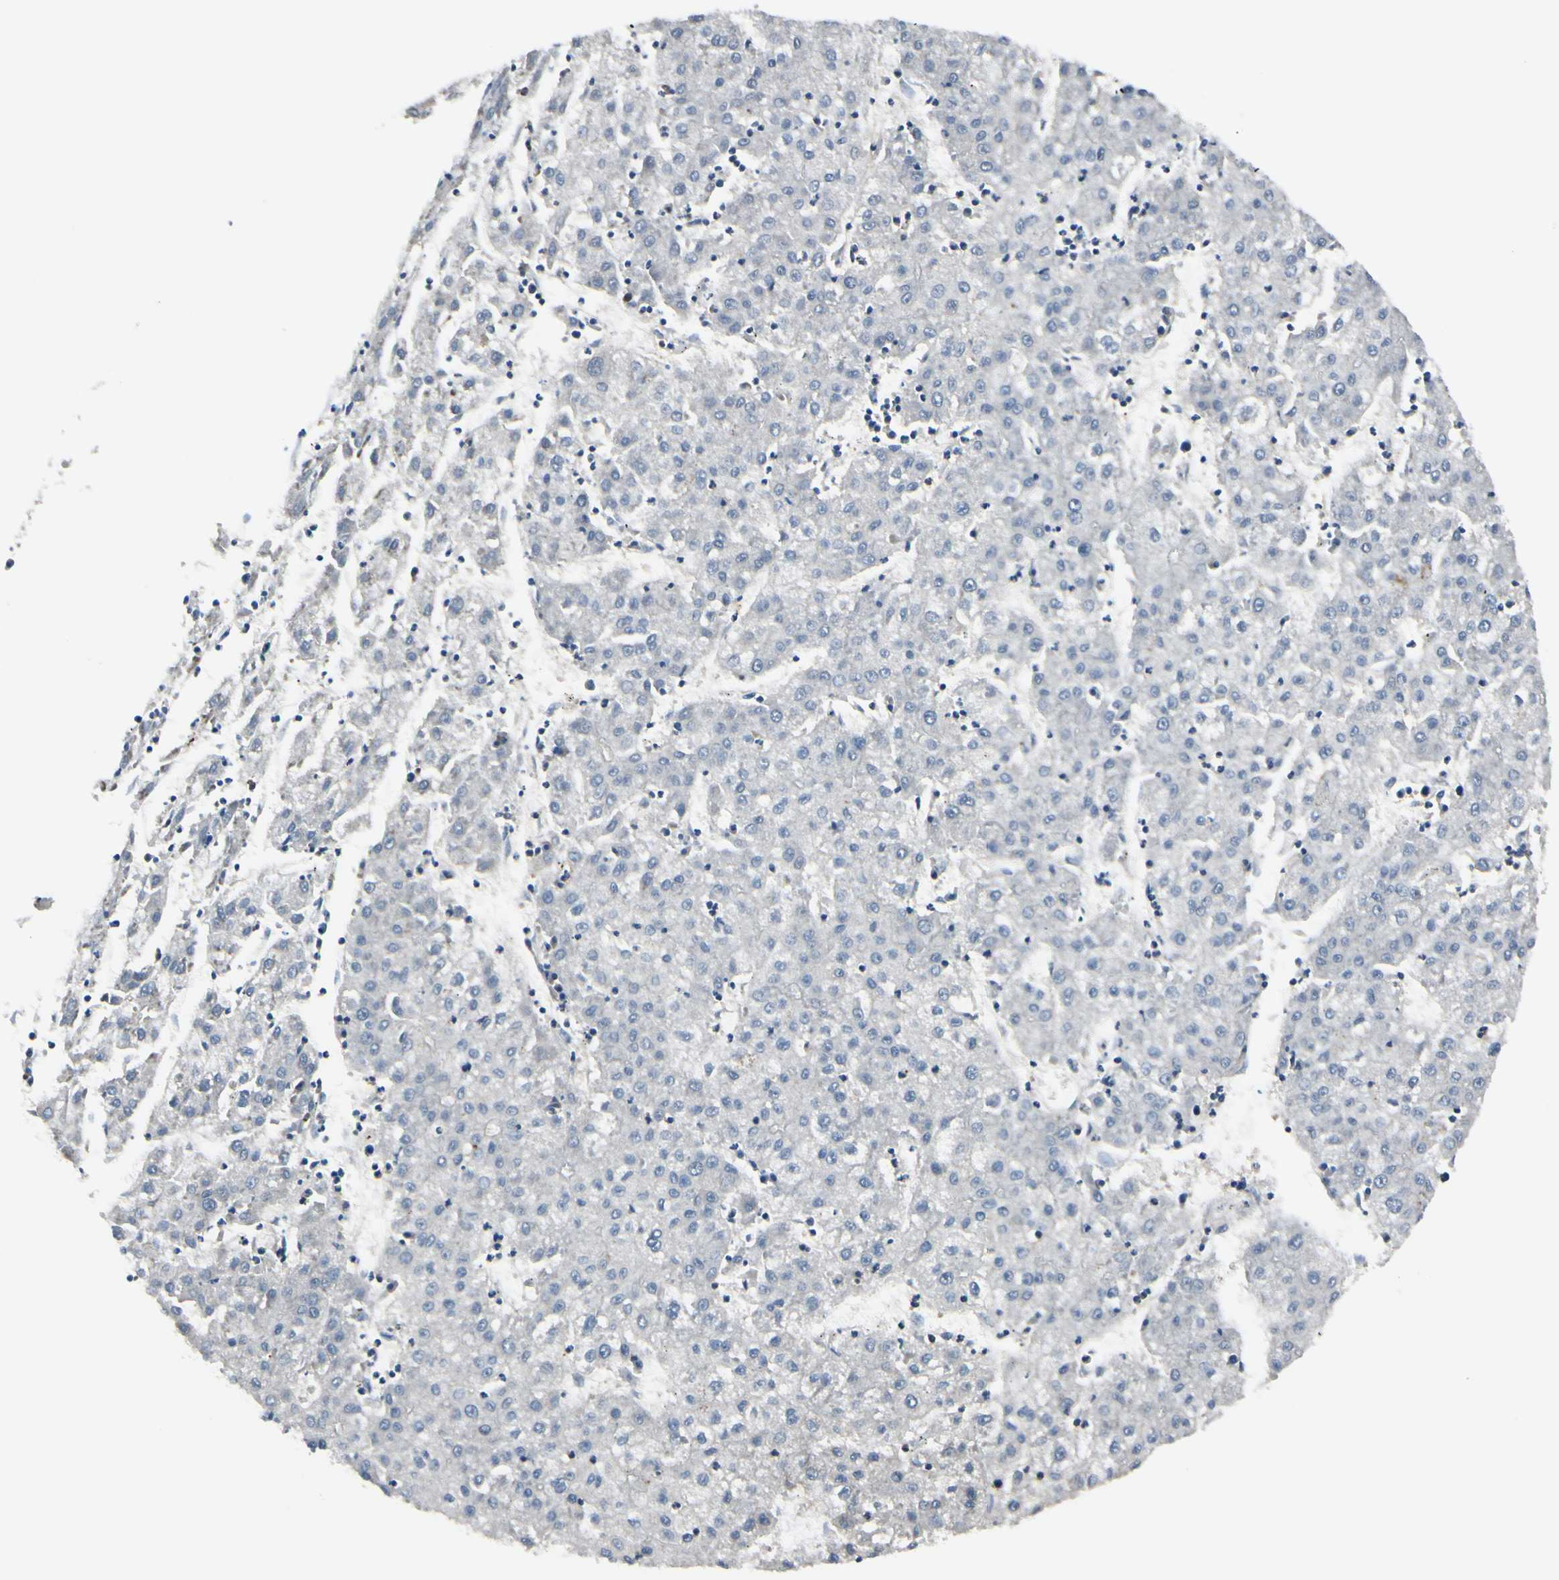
{"staining": {"intensity": "negative", "quantity": "none", "location": "none"}, "tissue": "liver cancer", "cell_type": "Tumor cells", "image_type": "cancer", "snomed": [{"axis": "morphology", "description": "Carcinoma, Hepatocellular, NOS"}, {"axis": "topography", "description": "Liver"}], "caption": "DAB (3,3'-diaminobenzidine) immunohistochemical staining of liver cancer (hepatocellular carcinoma) shows no significant positivity in tumor cells.", "gene": "SLC9A3R1", "patient": {"sex": "male", "age": 72}}